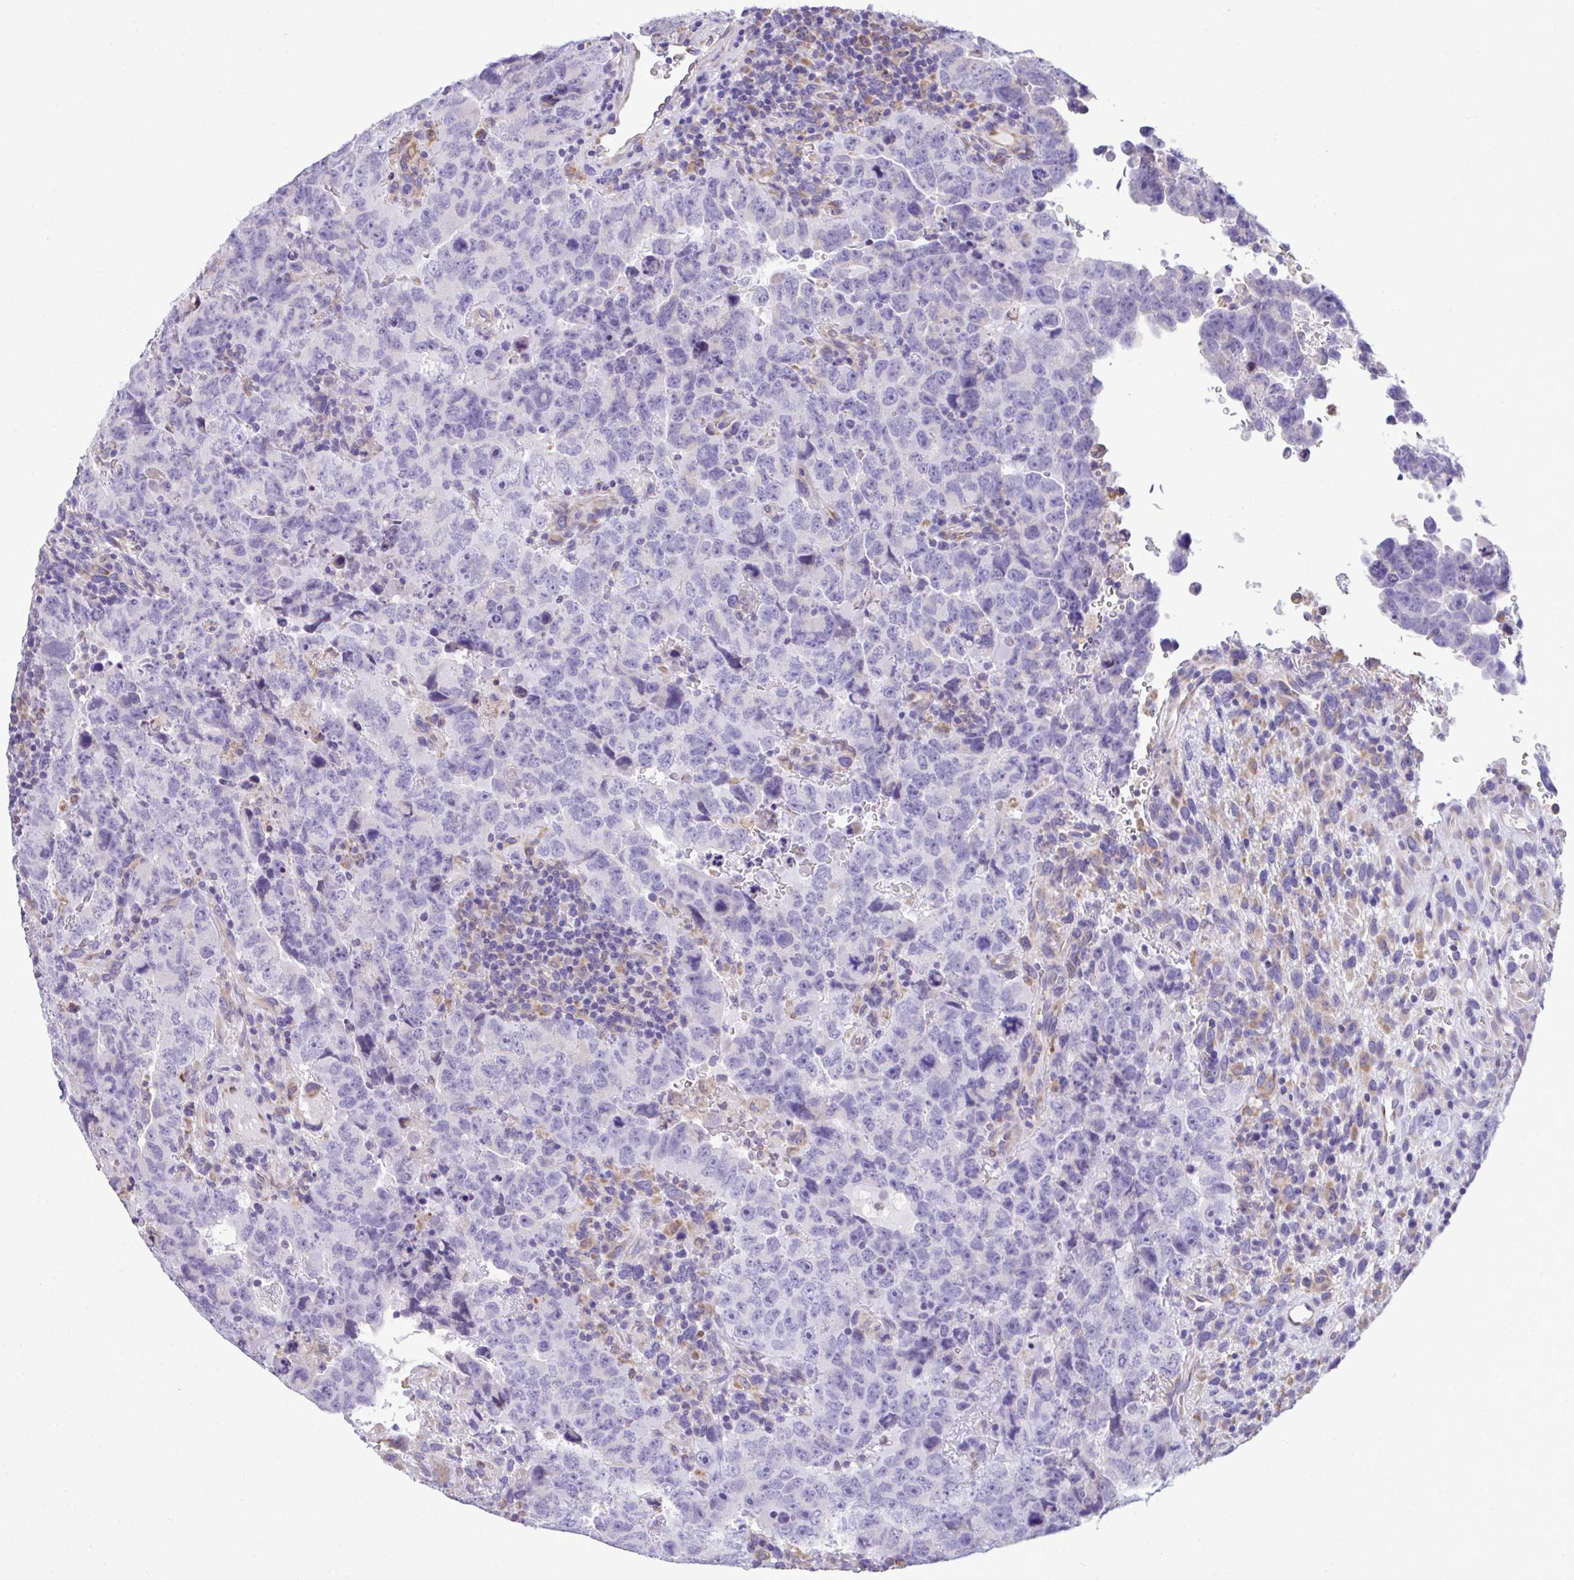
{"staining": {"intensity": "negative", "quantity": "none", "location": "none"}, "tissue": "testis cancer", "cell_type": "Tumor cells", "image_type": "cancer", "snomed": [{"axis": "morphology", "description": "Carcinoma, Embryonal, NOS"}, {"axis": "topography", "description": "Testis"}], "caption": "Immunohistochemistry image of testis cancer stained for a protein (brown), which demonstrates no staining in tumor cells. (DAB immunohistochemistry (IHC) visualized using brightfield microscopy, high magnification).", "gene": "PIGK", "patient": {"sex": "male", "age": 24}}